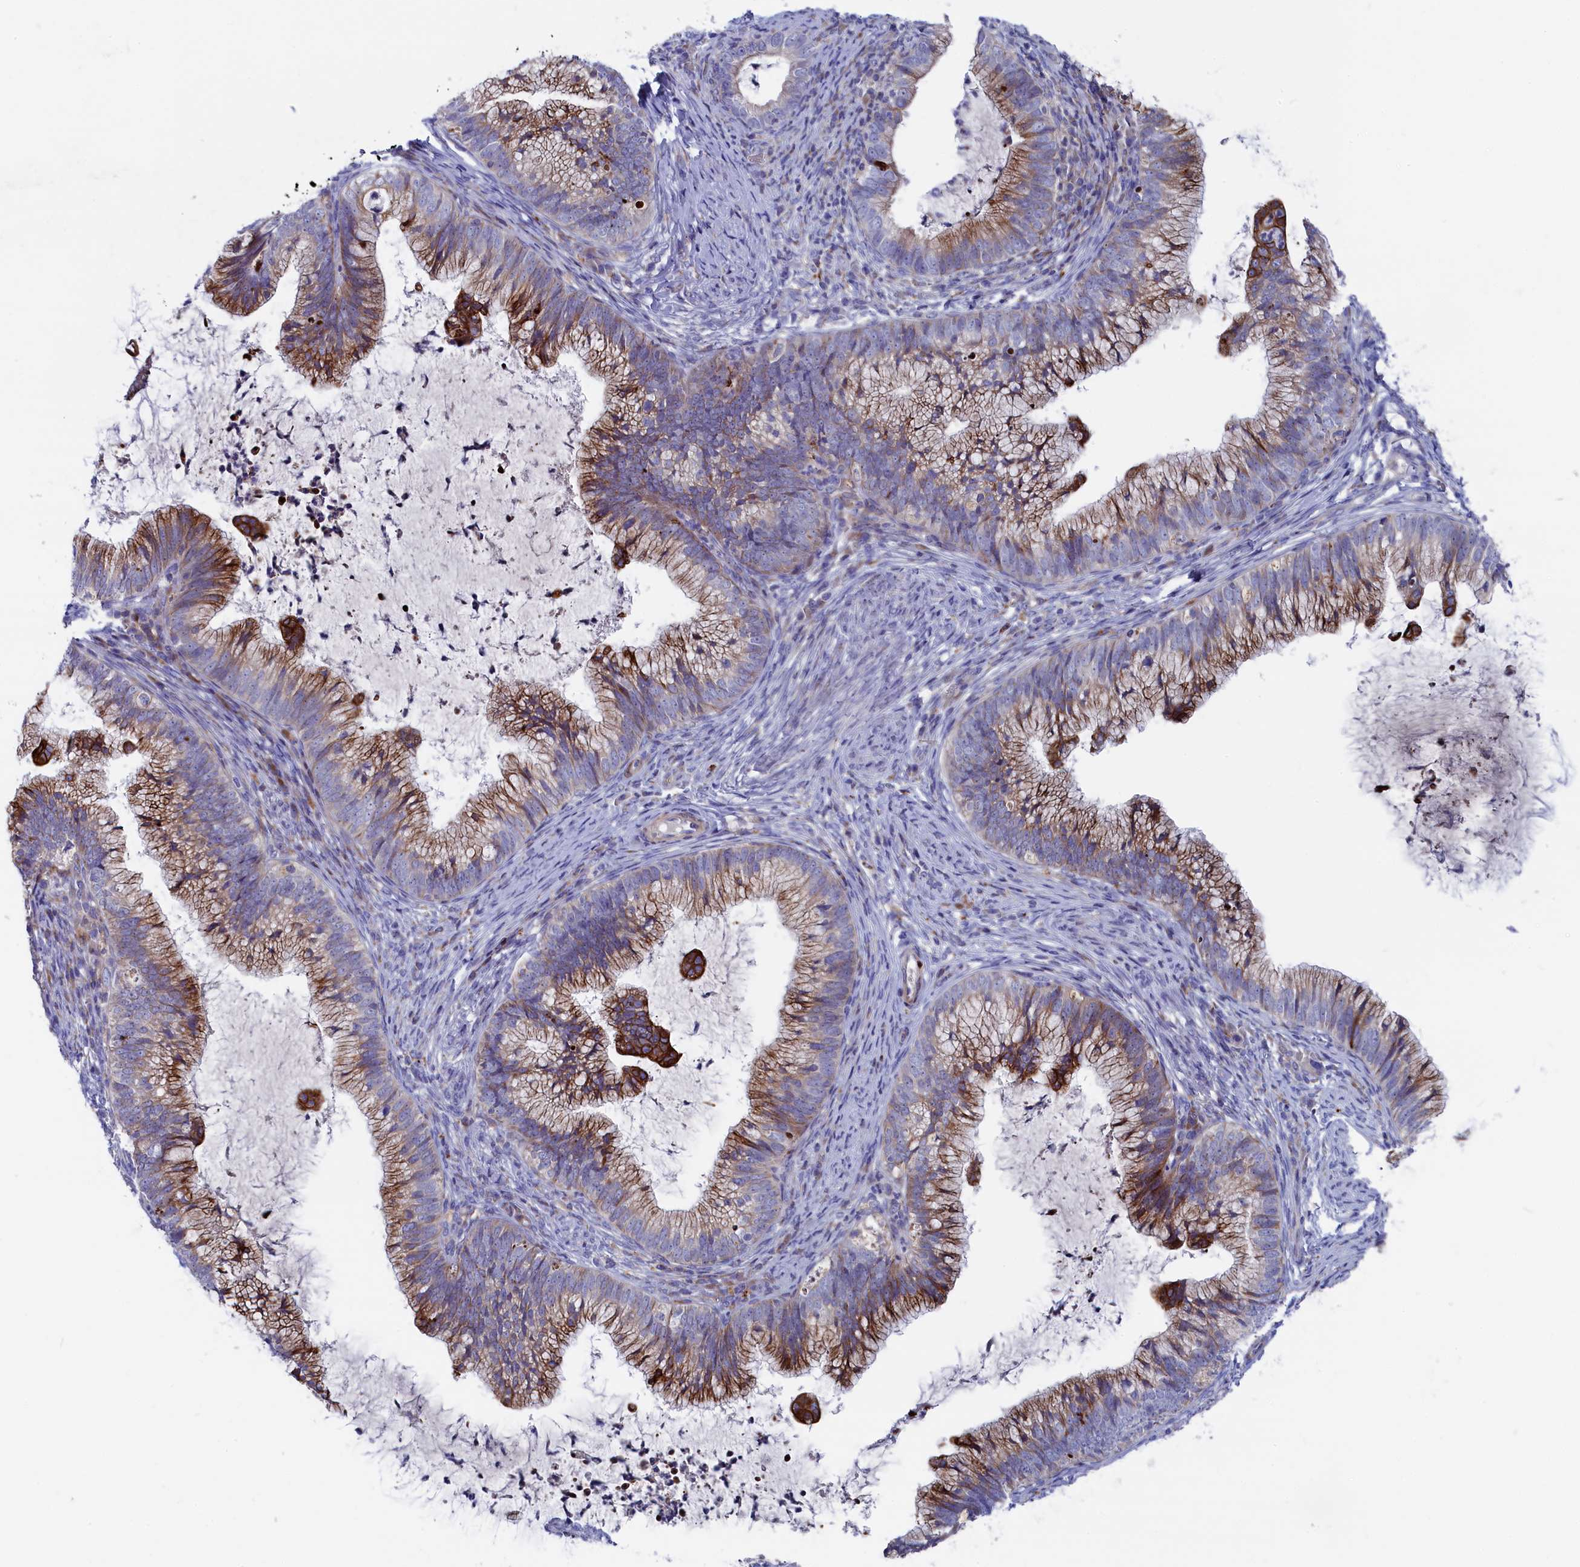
{"staining": {"intensity": "moderate", "quantity": ">75%", "location": "cytoplasmic/membranous"}, "tissue": "cervical cancer", "cell_type": "Tumor cells", "image_type": "cancer", "snomed": [{"axis": "morphology", "description": "Adenocarcinoma, NOS"}, {"axis": "topography", "description": "Cervix"}], "caption": "Cervical adenocarcinoma stained with IHC demonstrates moderate cytoplasmic/membranous staining in about >75% of tumor cells.", "gene": "NUDT7", "patient": {"sex": "female", "age": 36}}